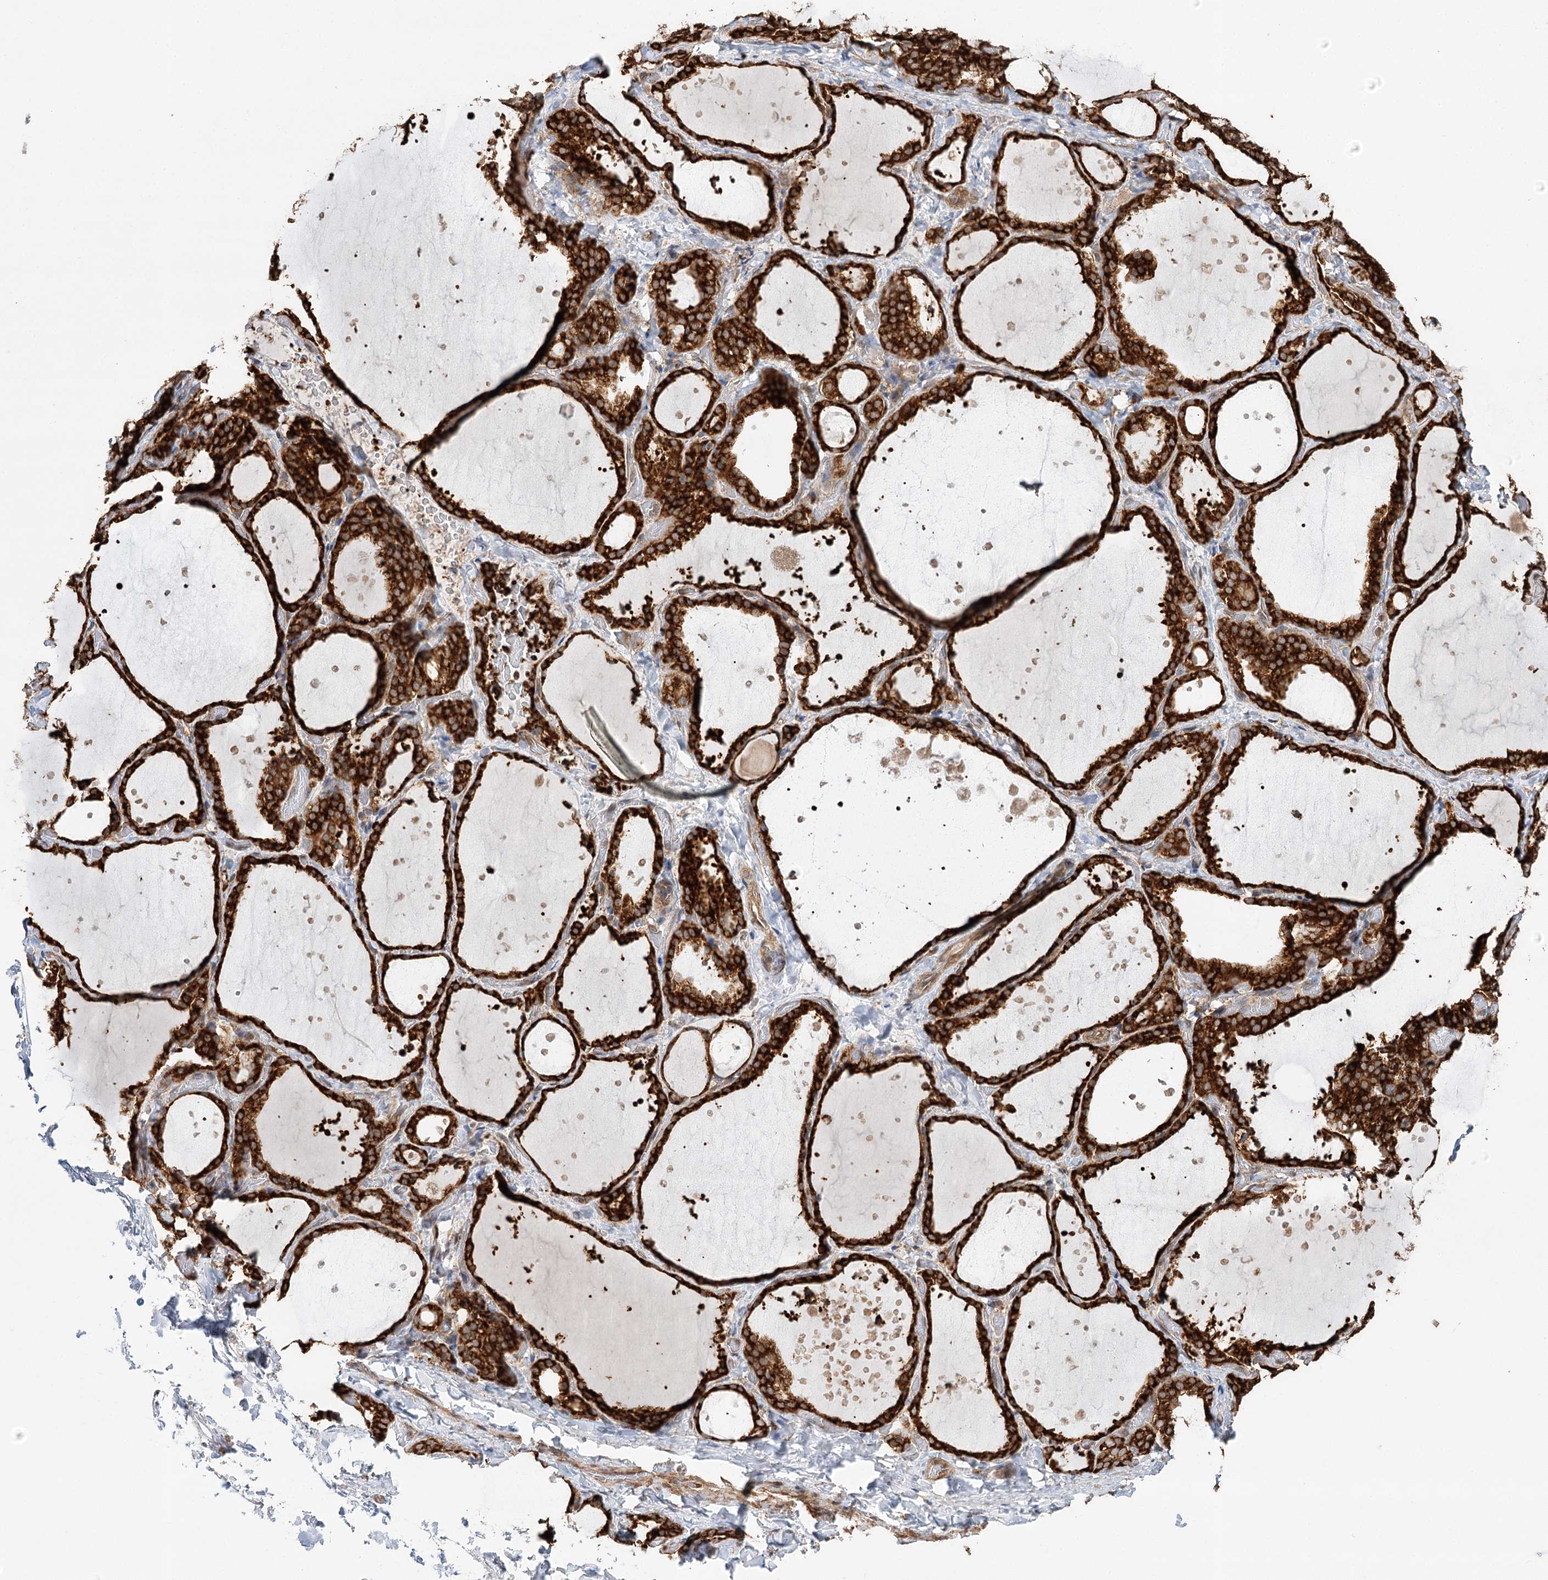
{"staining": {"intensity": "strong", "quantity": ">75%", "location": "cytoplasmic/membranous"}, "tissue": "thyroid gland", "cell_type": "Glandular cells", "image_type": "normal", "snomed": [{"axis": "morphology", "description": "Normal tissue, NOS"}, {"axis": "topography", "description": "Thyroid gland"}], "caption": "This histopathology image exhibits normal thyroid gland stained with IHC to label a protein in brown. The cytoplasmic/membranous of glandular cells show strong positivity for the protein. Nuclei are counter-stained blue.", "gene": "DNAJB14", "patient": {"sex": "female", "age": 44}}